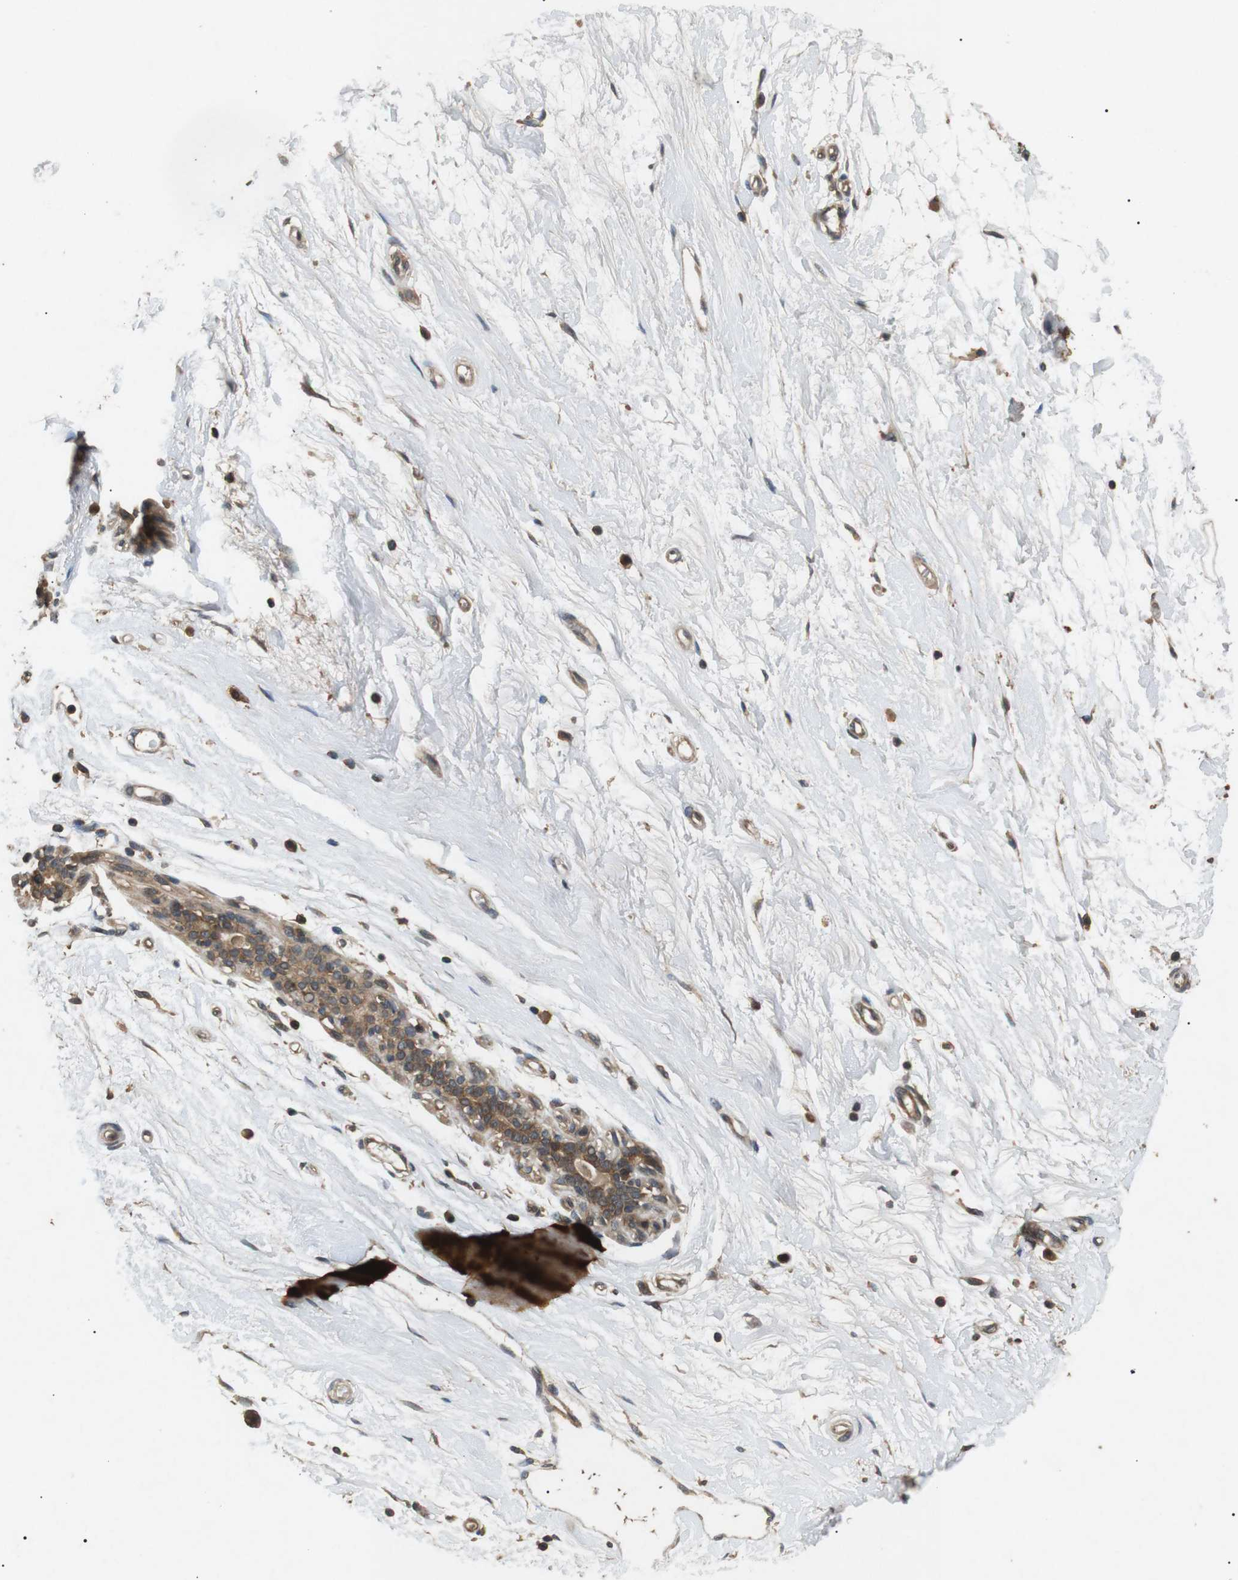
{"staining": {"intensity": "negative", "quantity": "none", "location": "none"}, "tissue": "breast", "cell_type": "Adipocytes", "image_type": "normal", "snomed": [{"axis": "morphology", "description": "Normal tissue, NOS"}, {"axis": "morphology", "description": "Lobular carcinoma"}, {"axis": "topography", "description": "Breast"}], "caption": "Immunohistochemistry (IHC) photomicrograph of unremarkable breast: breast stained with DAB (3,3'-diaminobenzidine) reveals no significant protein staining in adipocytes. Nuclei are stained in blue.", "gene": "TBC1D15", "patient": {"sex": "female", "age": 59}}